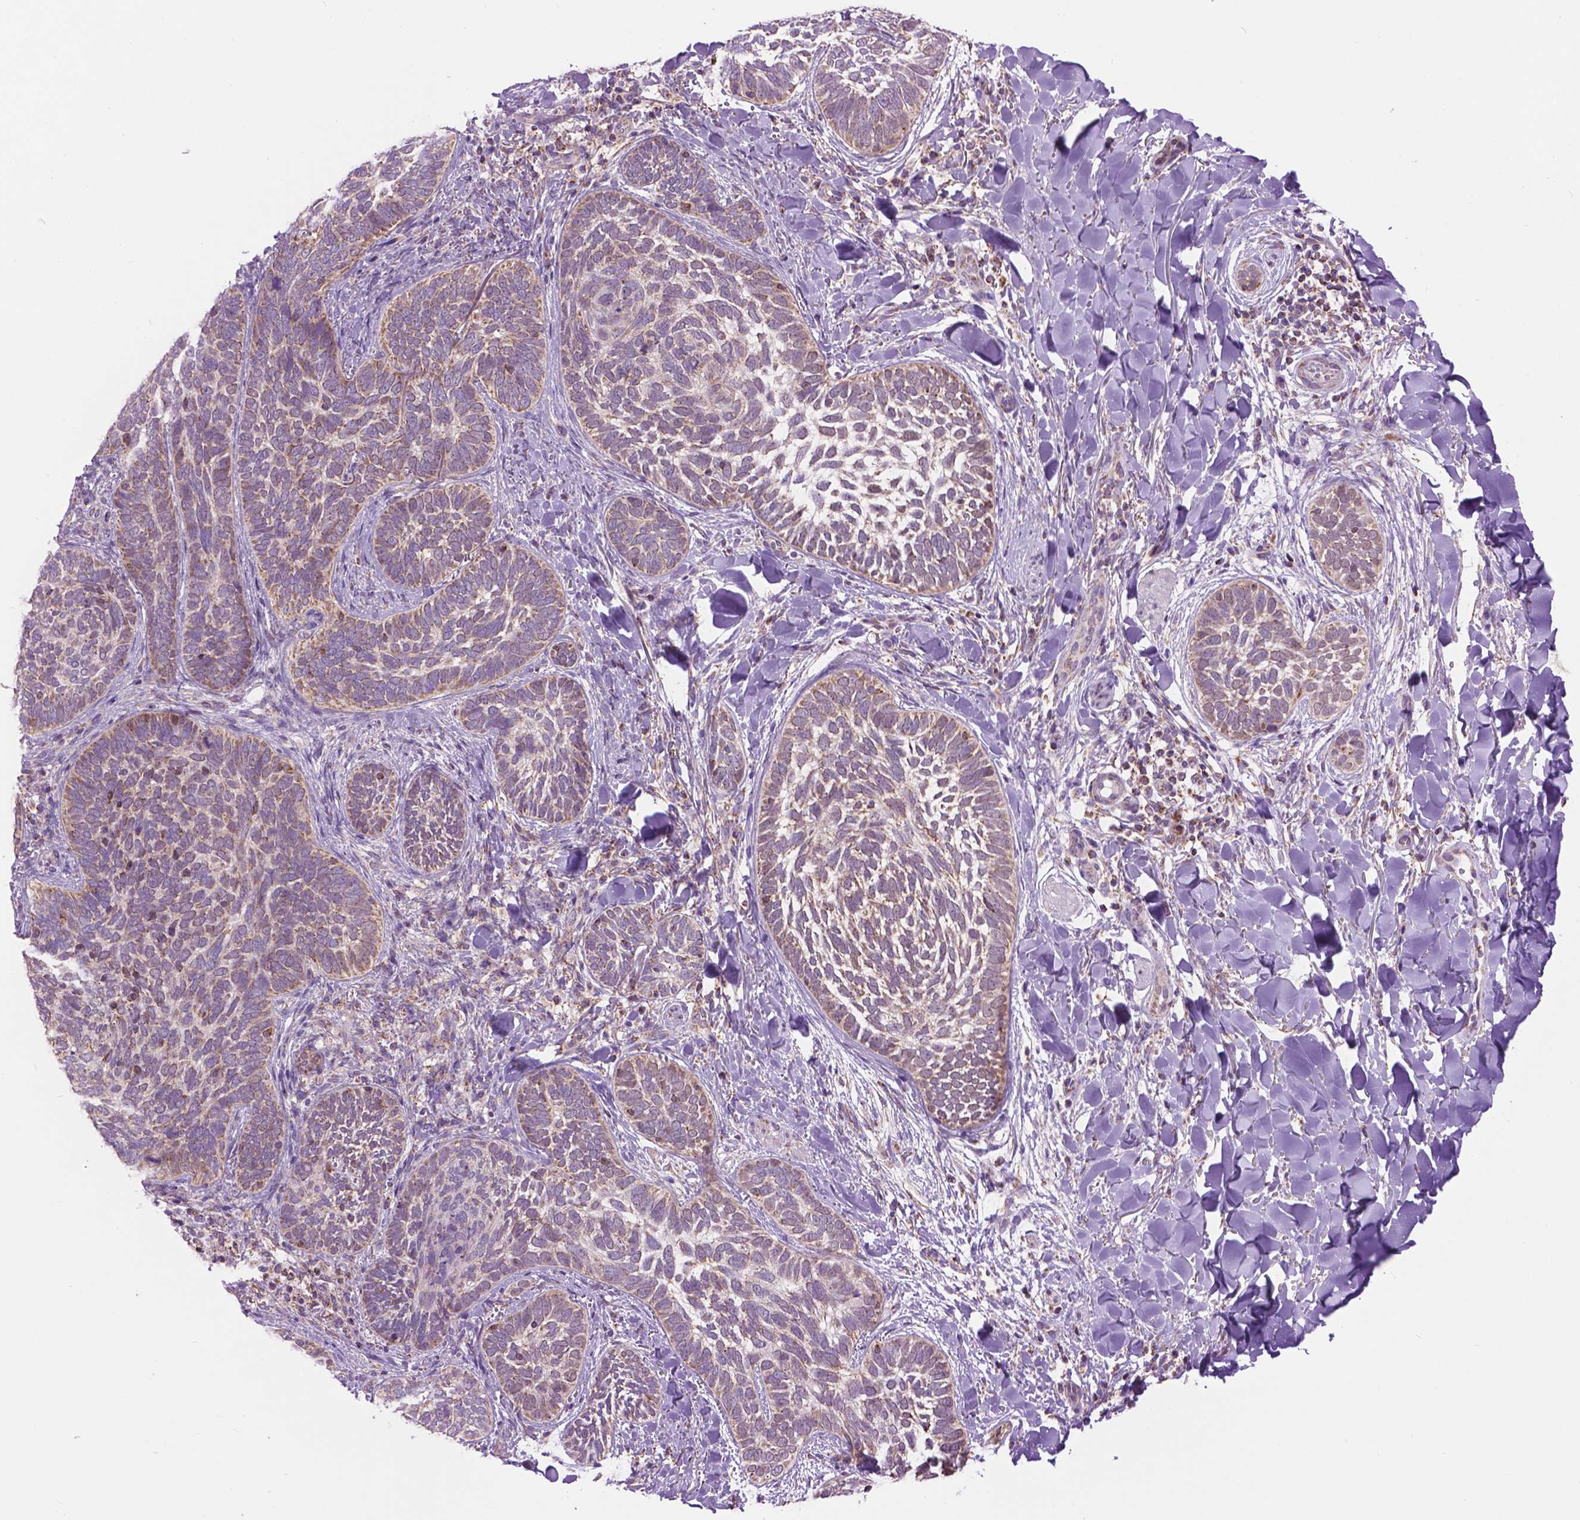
{"staining": {"intensity": "moderate", "quantity": ">75%", "location": "cytoplasmic/membranous"}, "tissue": "skin cancer", "cell_type": "Tumor cells", "image_type": "cancer", "snomed": [{"axis": "morphology", "description": "Normal tissue, NOS"}, {"axis": "morphology", "description": "Basal cell carcinoma"}, {"axis": "topography", "description": "Skin"}], "caption": "There is medium levels of moderate cytoplasmic/membranous staining in tumor cells of skin basal cell carcinoma, as demonstrated by immunohistochemical staining (brown color).", "gene": "PYCR3", "patient": {"sex": "male", "age": 46}}